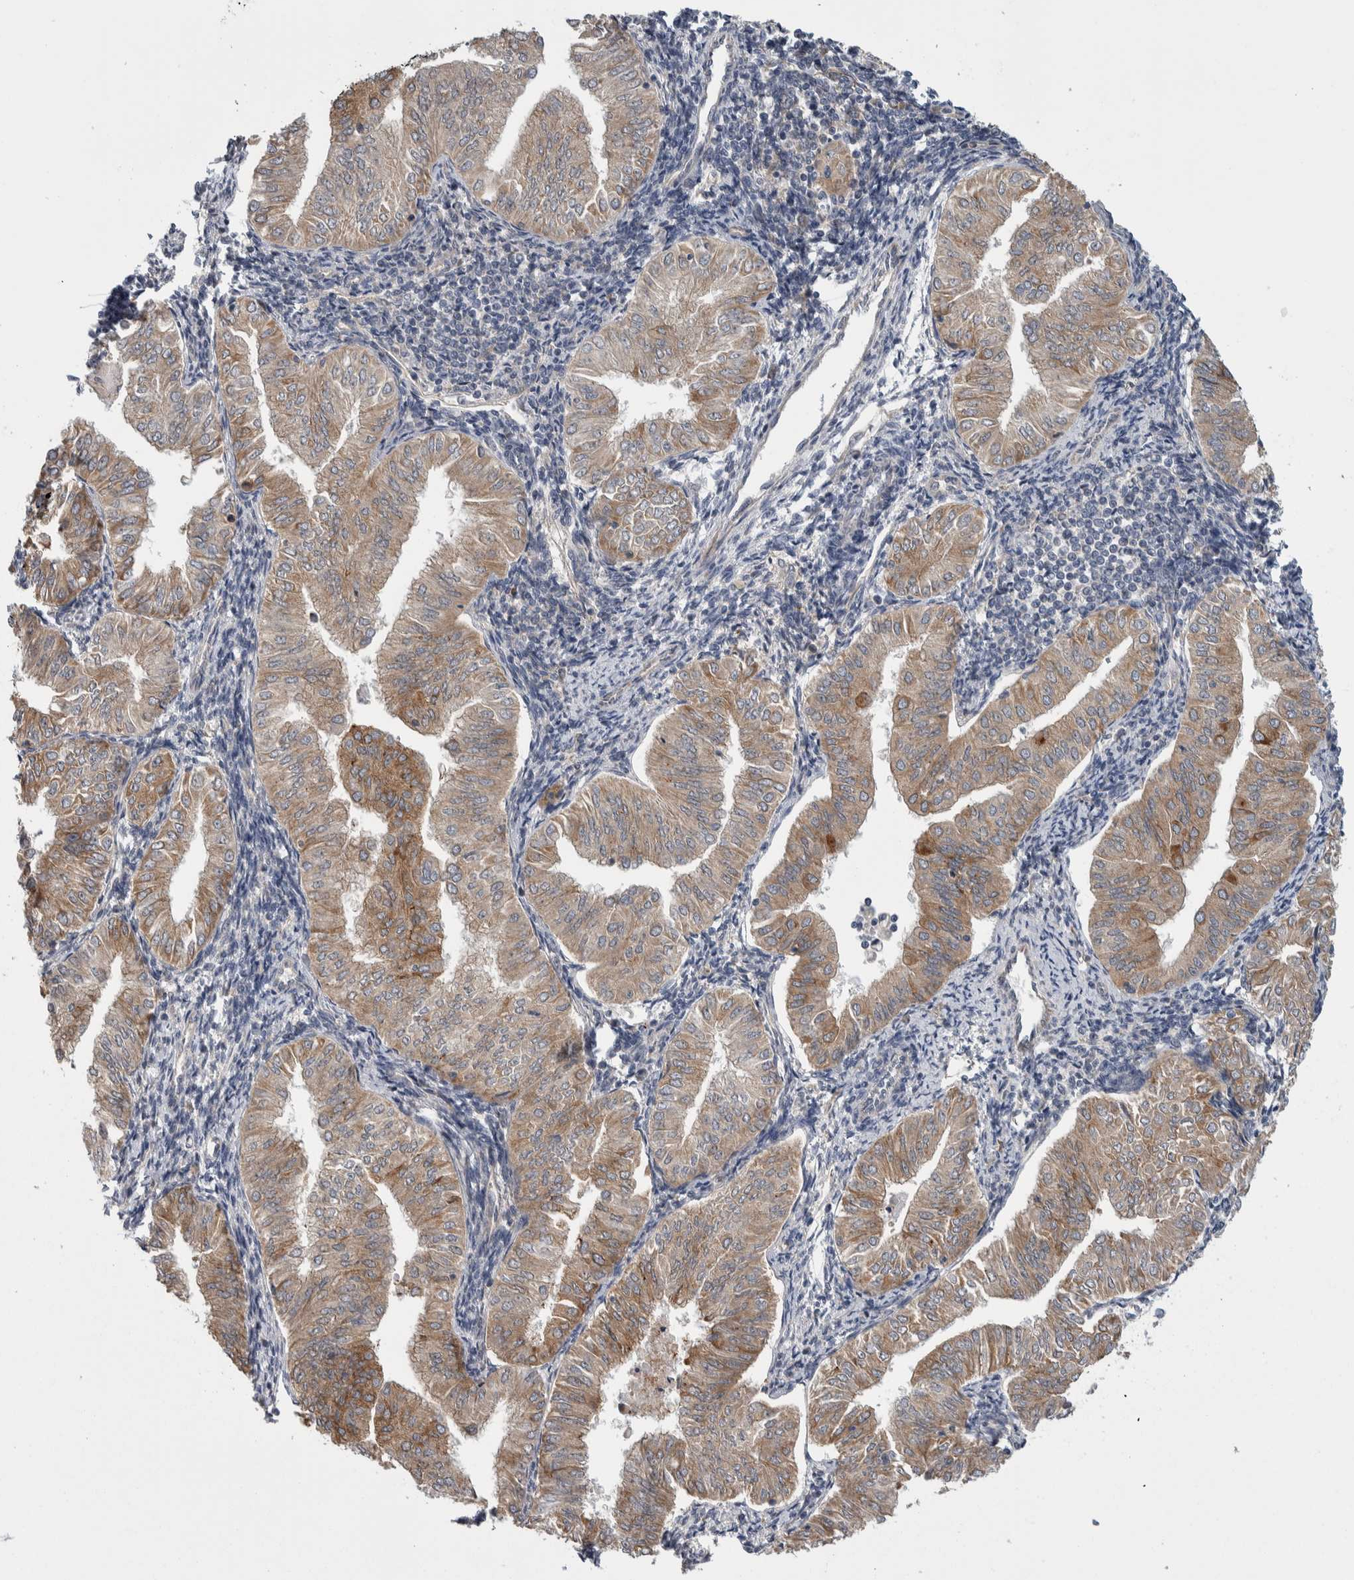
{"staining": {"intensity": "weak", "quantity": ">75%", "location": "cytoplasmic/membranous"}, "tissue": "endometrial cancer", "cell_type": "Tumor cells", "image_type": "cancer", "snomed": [{"axis": "morphology", "description": "Normal tissue, NOS"}, {"axis": "morphology", "description": "Adenocarcinoma, NOS"}, {"axis": "topography", "description": "Endometrium"}], "caption": "Human endometrial adenocarcinoma stained with a protein marker displays weak staining in tumor cells.", "gene": "IBTK", "patient": {"sex": "female", "age": 53}}